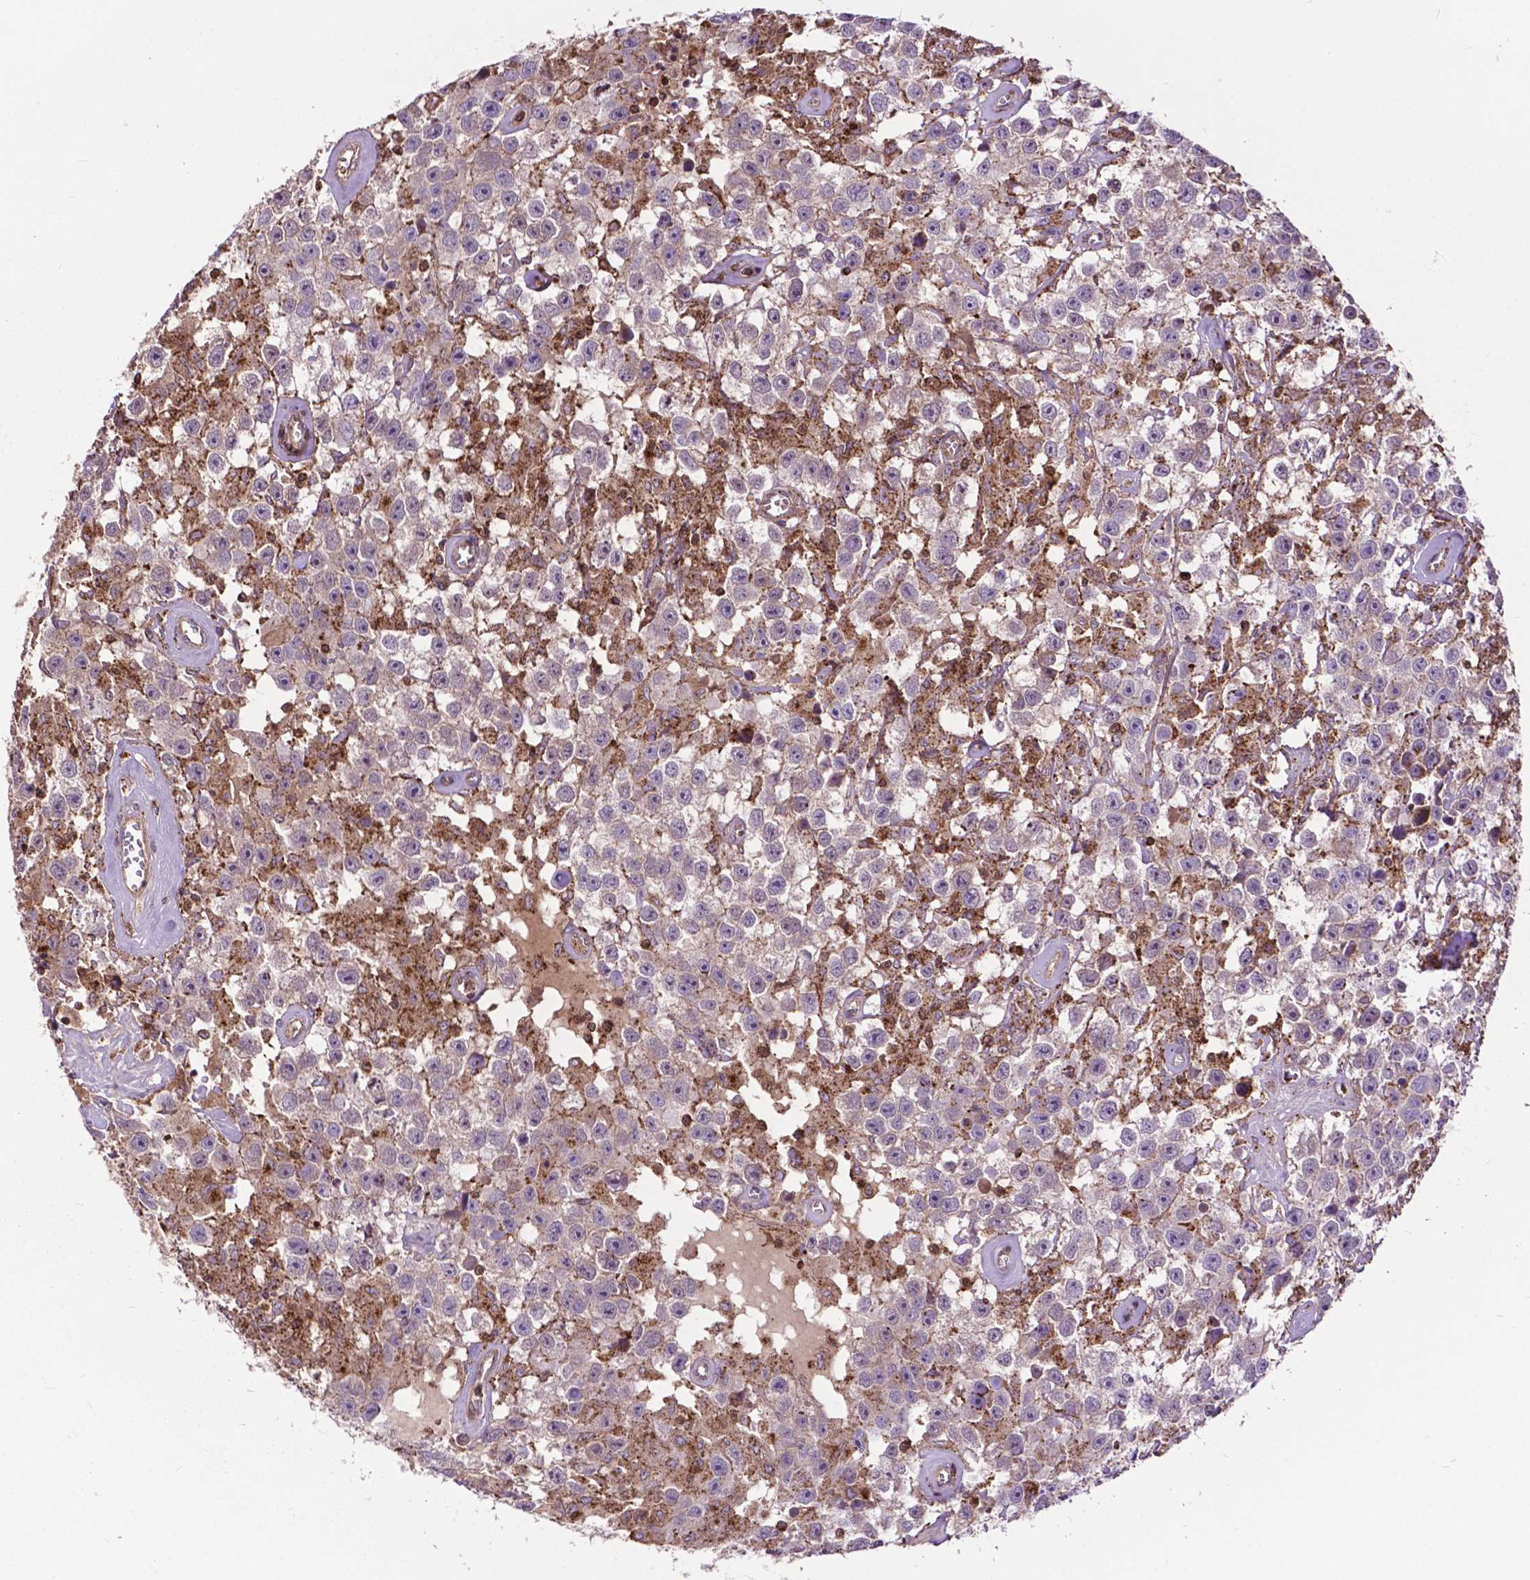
{"staining": {"intensity": "weak", "quantity": ">75%", "location": "cytoplasmic/membranous"}, "tissue": "testis cancer", "cell_type": "Tumor cells", "image_type": "cancer", "snomed": [{"axis": "morphology", "description": "Seminoma, NOS"}, {"axis": "topography", "description": "Testis"}], "caption": "Approximately >75% of tumor cells in testis cancer show weak cytoplasmic/membranous protein positivity as visualized by brown immunohistochemical staining.", "gene": "CHMP4A", "patient": {"sex": "male", "age": 43}}